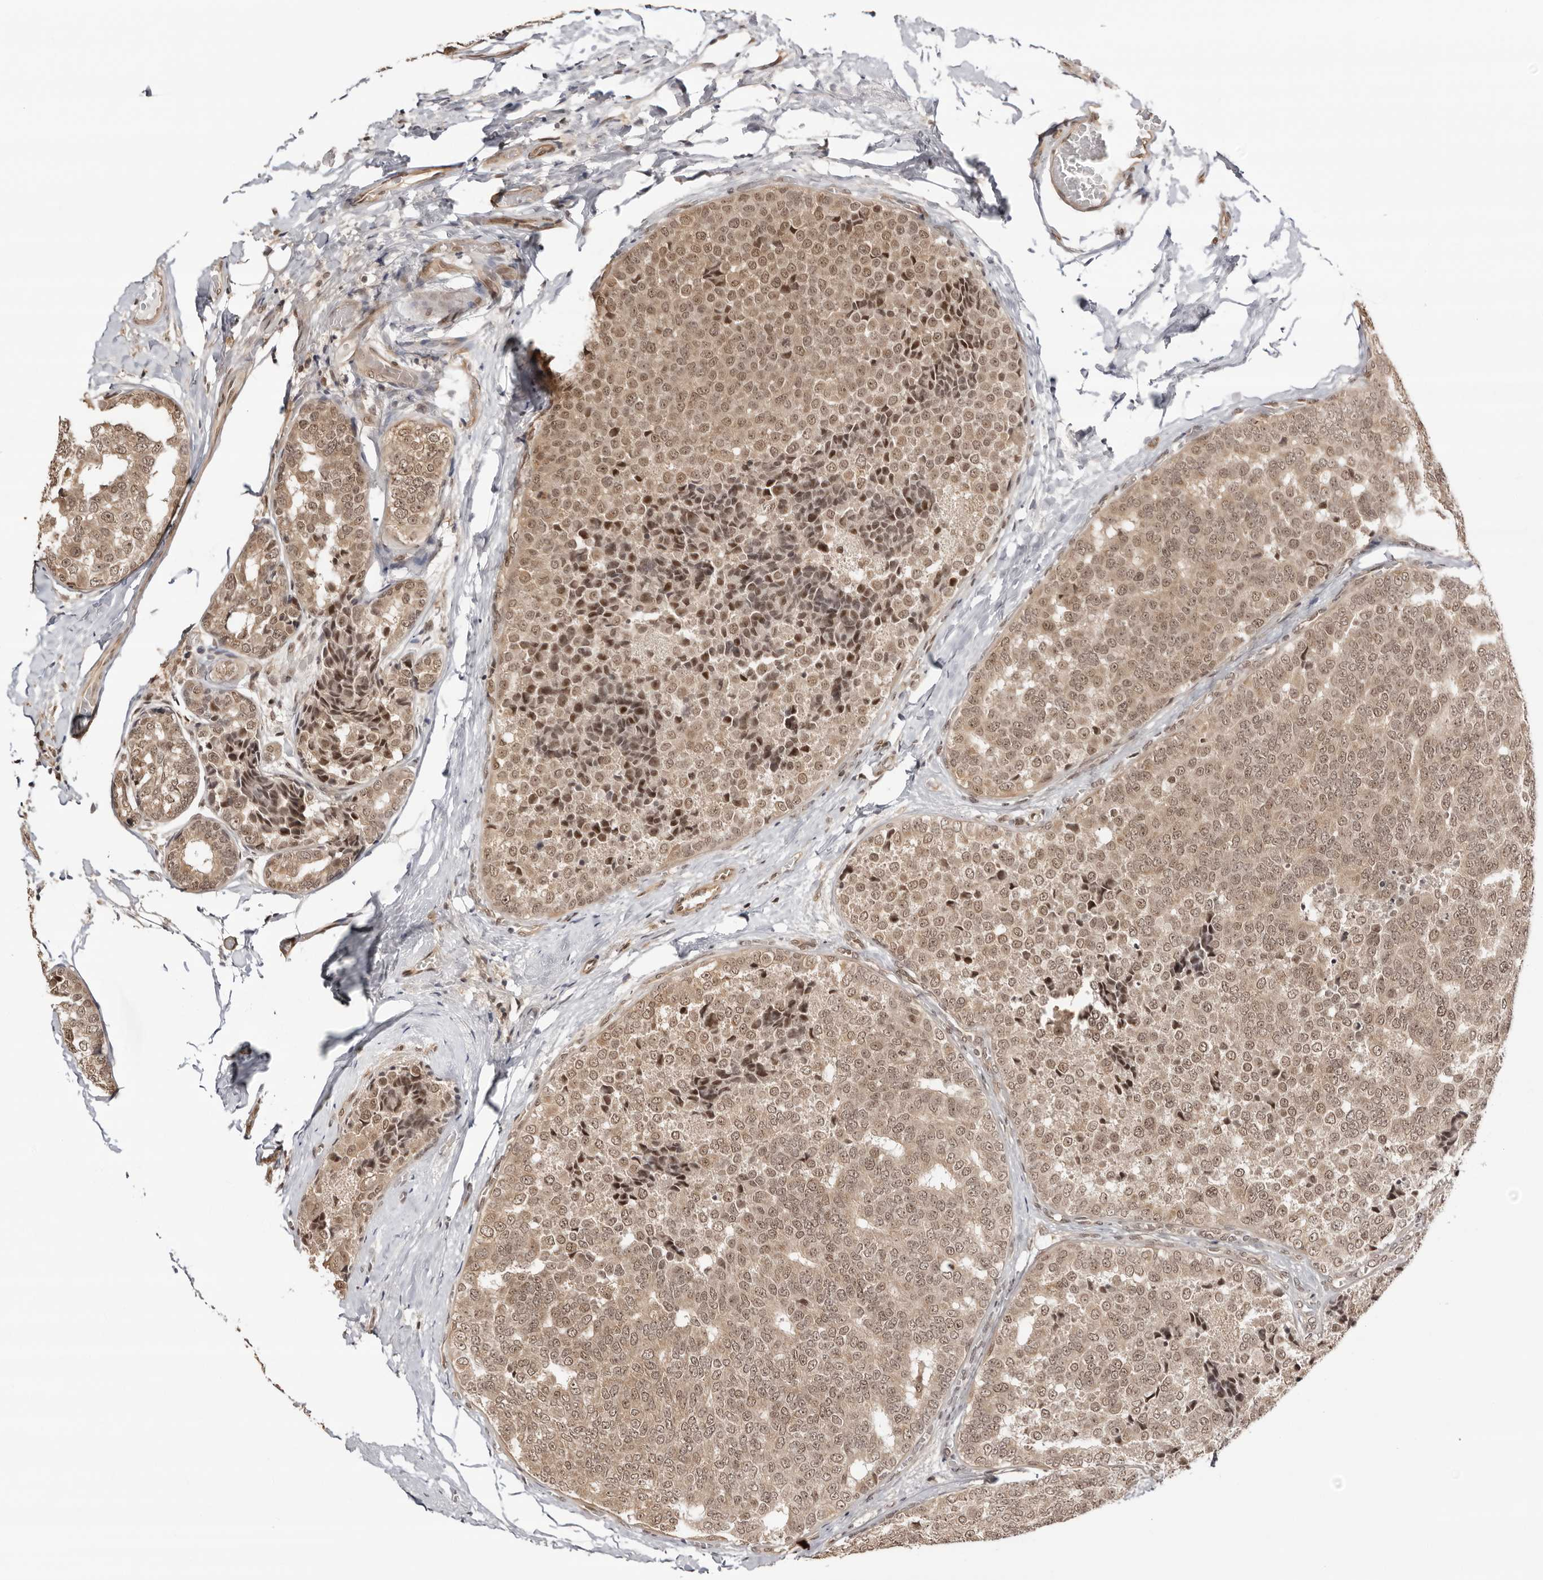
{"staining": {"intensity": "moderate", "quantity": "25%-75%", "location": "cytoplasmic/membranous,nuclear"}, "tissue": "breast cancer", "cell_type": "Tumor cells", "image_type": "cancer", "snomed": [{"axis": "morphology", "description": "Normal tissue, NOS"}, {"axis": "morphology", "description": "Duct carcinoma"}, {"axis": "topography", "description": "Breast"}], "caption": "Immunohistochemical staining of human breast cancer (invasive ductal carcinoma) displays medium levels of moderate cytoplasmic/membranous and nuclear expression in approximately 25%-75% of tumor cells.", "gene": "SDE2", "patient": {"sex": "female", "age": 43}}